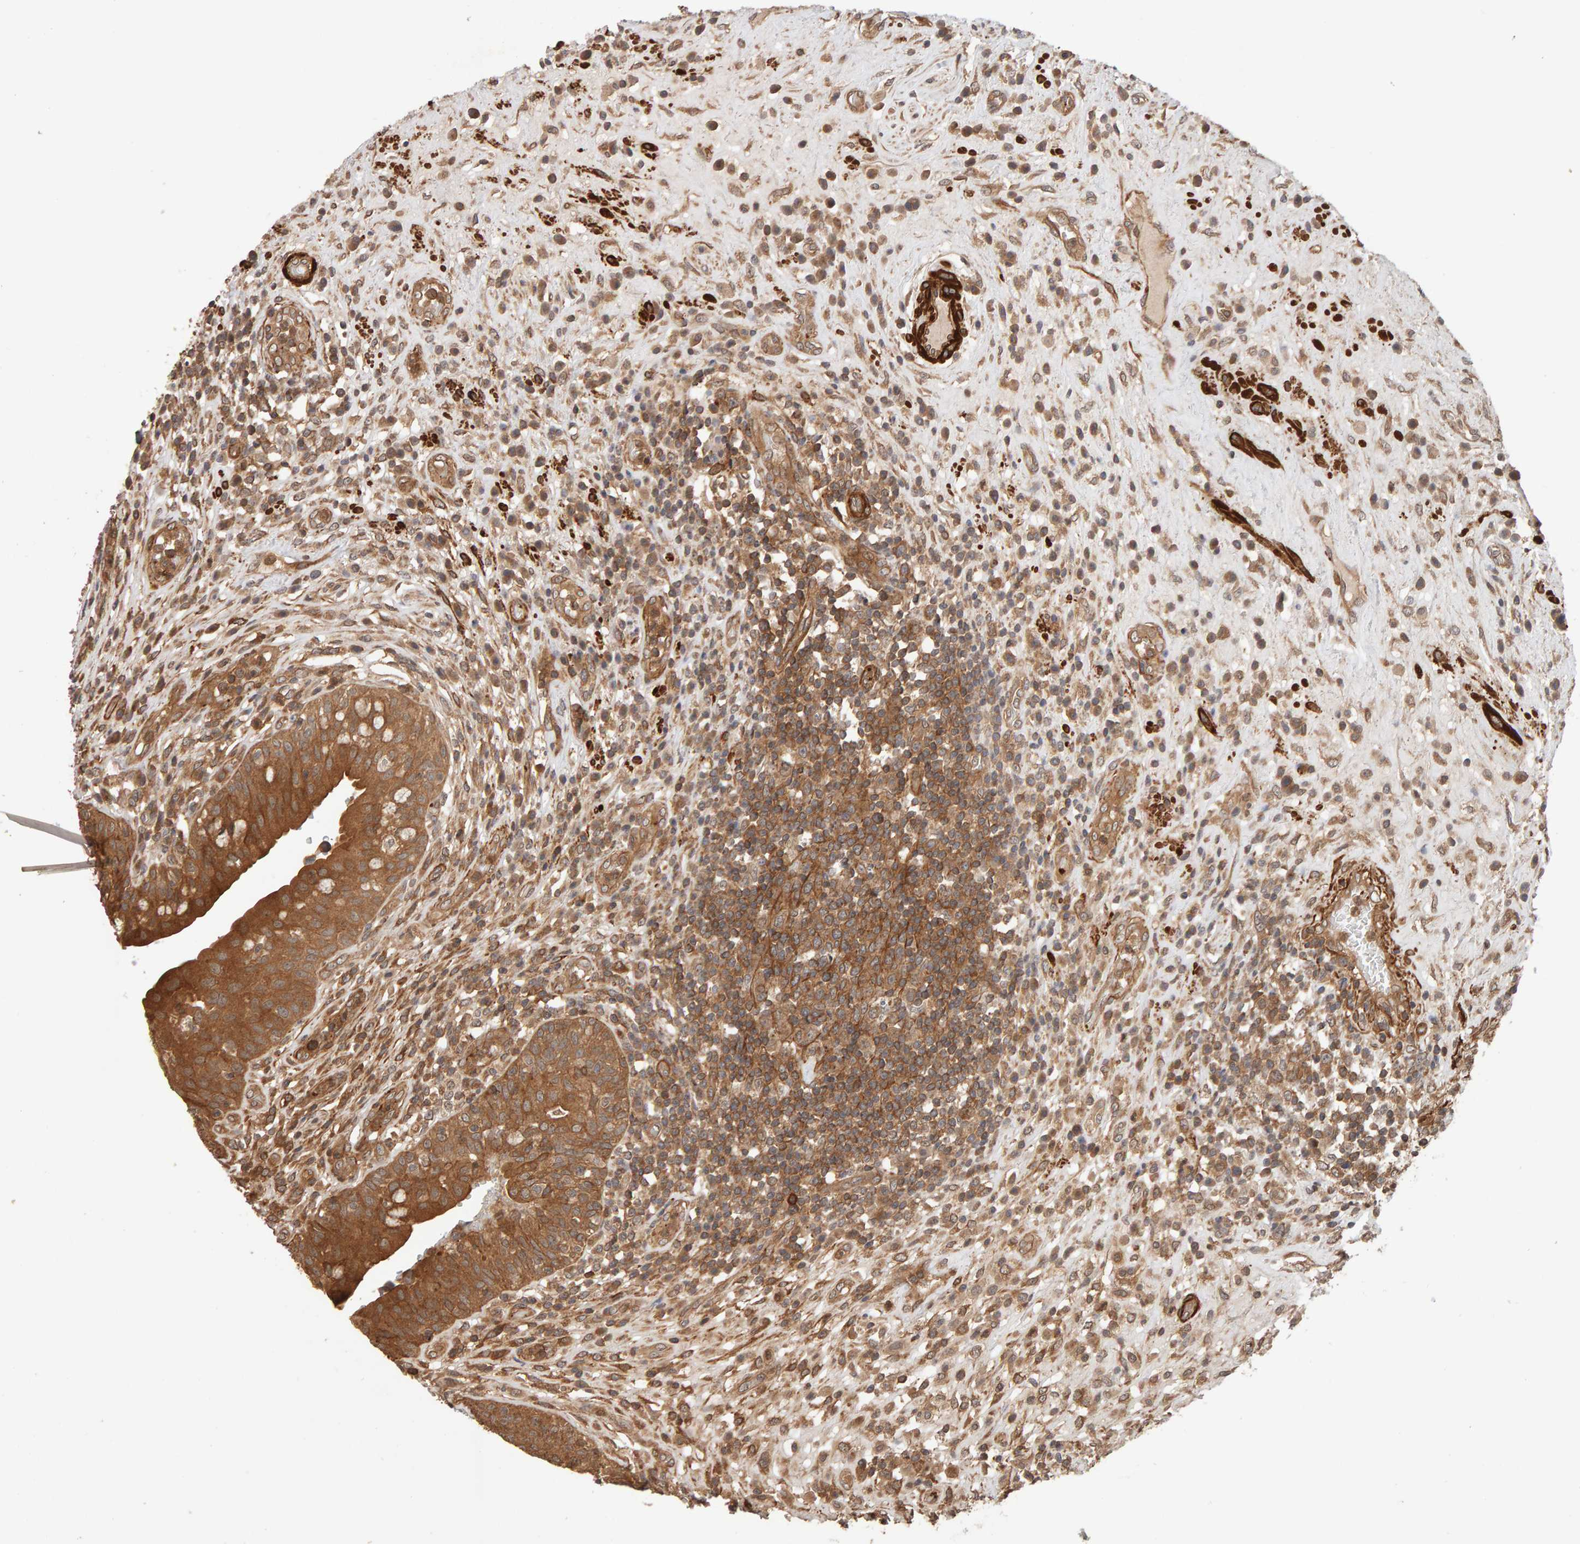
{"staining": {"intensity": "moderate", "quantity": ">75%", "location": "cytoplasmic/membranous"}, "tissue": "urinary bladder", "cell_type": "Urothelial cells", "image_type": "normal", "snomed": [{"axis": "morphology", "description": "Normal tissue, NOS"}, {"axis": "topography", "description": "Urinary bladder"}], "caption": "DAB immunohistochemical staining of normal human urinary bladder displays moderate cytoplasmic/membranous protein positivity in approximately >75% of urothelial cells.", "gene": "SYNRG", "patient": {"sex": "female", "age": 62}}